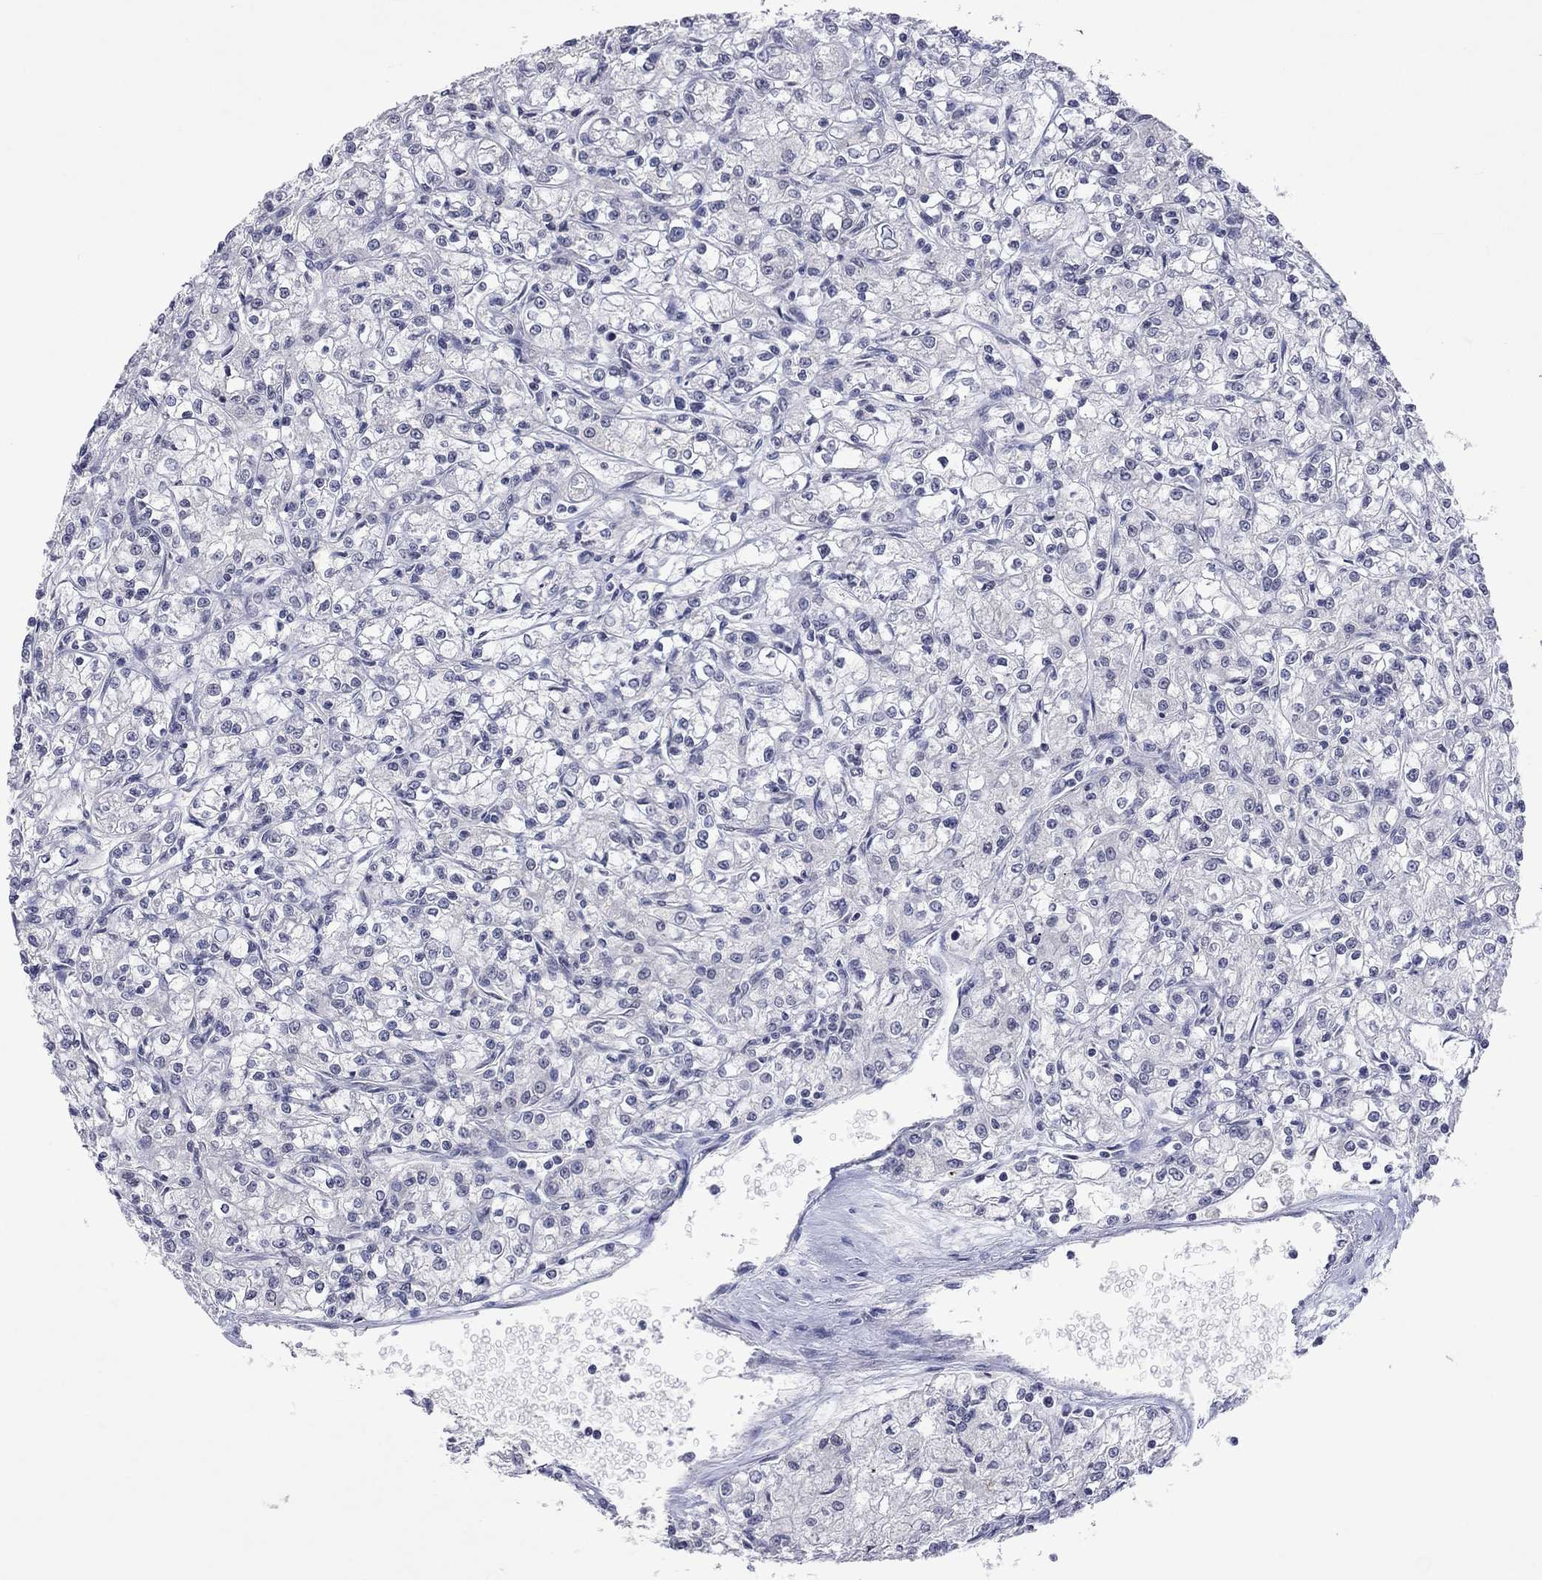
{"staining": {"intensity": "negative", "quantity": "none", "location": "none"}, "tissue": "renal cancer", "cell_type": "Tumor cells", "image_type": "cancer", "snomed": [{"axis": "morphology", "description": "Adenocarcinoma, NOS"}, {"axis": "topography", "description": "Kidney"}], "caption": "An IHC histopathology image of adenocarcinoma (renal) is shown. There is no staining in tumor cells of adenocarcinoma (renal).", "gene": "TMEM143", "patient": {"sex": "female", "age": 59}}